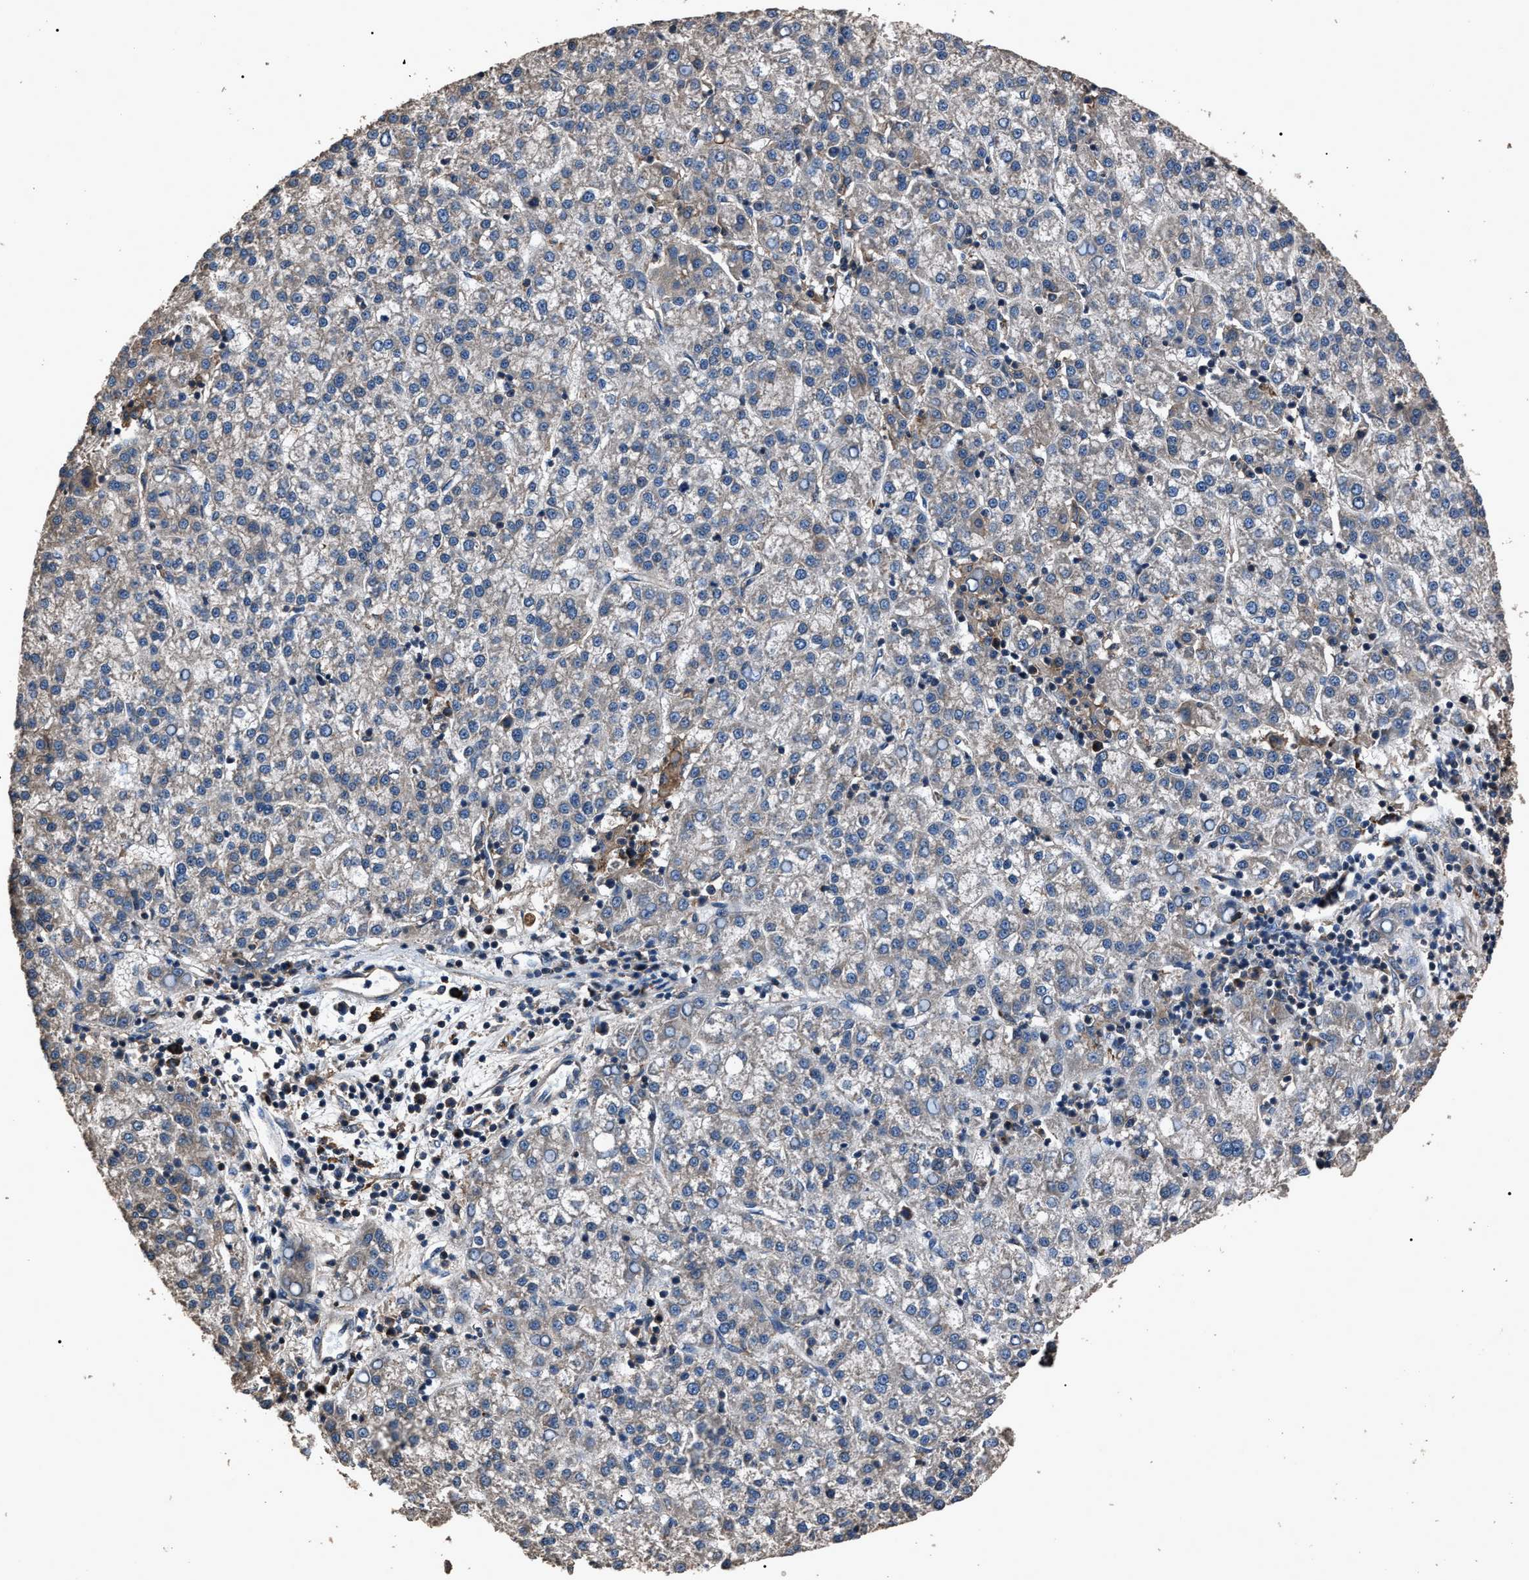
{"staining": {"intensity": "negative", "quantity": "none", "location": "none"}, "tissue": "liver cancer", "cell_type": "Tumor cells", "image_type": "cancer", "snomed": [{"axis": "morphology", "description": "Carcinoma, Hepatocellular, NOS"}, {"axis": "topography", "description": "Liver"}], "caption": "A high-resolution histopathology image shows immunohistochemistry staining of liver cancer, which exhibits no significant staining in tumor cells.", "gene": "RNF216", "patient": {"sex": "female", "age": 58}}